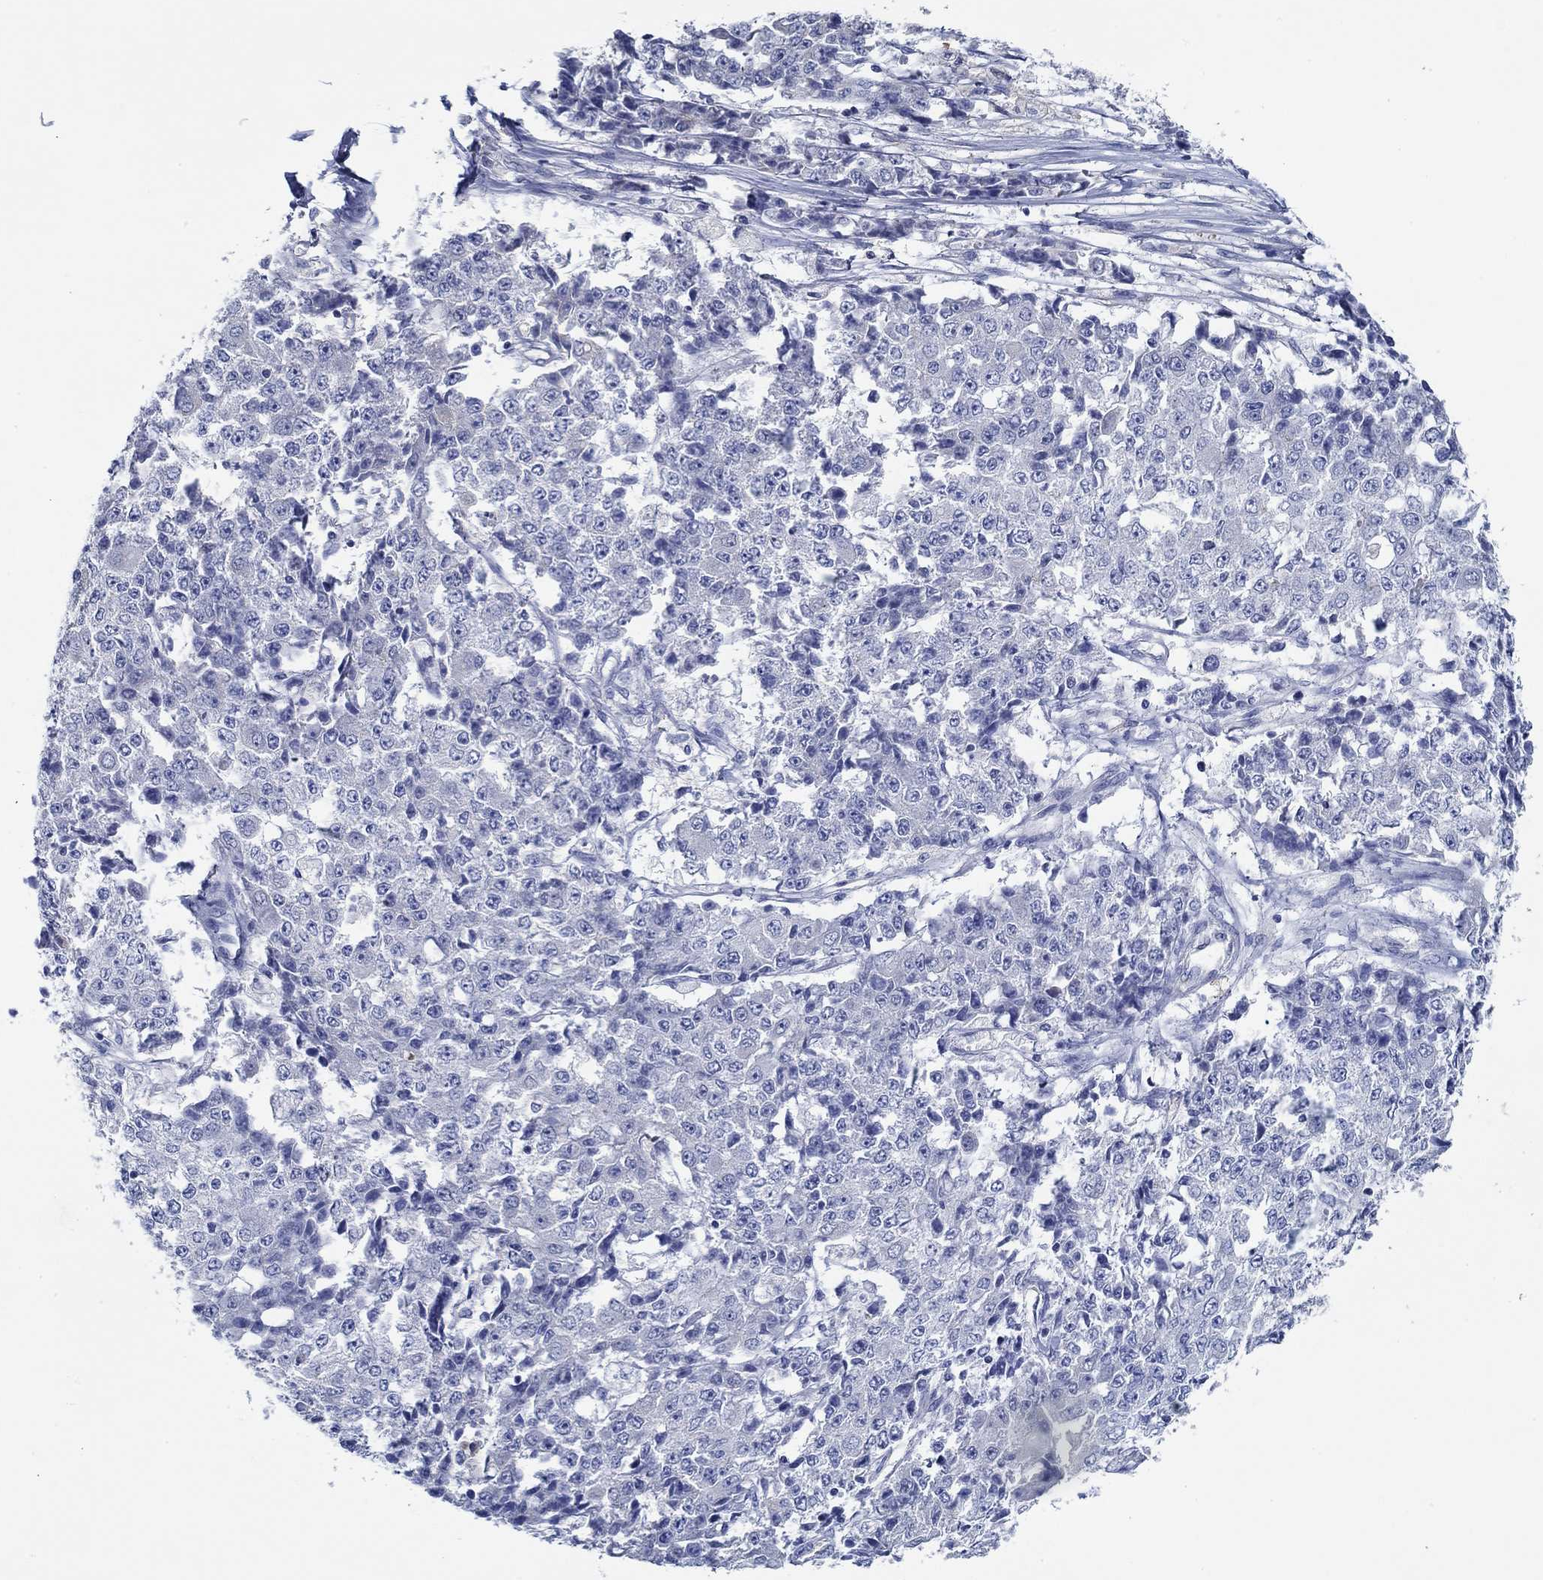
{"staining": {"intensity": "negative", "quantity": "none", "location": "none"}, "tissue": "ovarian cancer", "cell_type": "Tumor cells", "image_type": "cancer", "snomed": [{"axis": "morphology", "description": "Carcinoma, endometroid"}, {"axis": "topography", "description": "Ovary"}], "caption": "Tumor cells show no significant protein staining in endometroid carcinoma (ovarian). (IHC, brightfield microscopy, high magnification).", "gene": "CFAP61", "patient": {"sex": "female", "age": 42}}